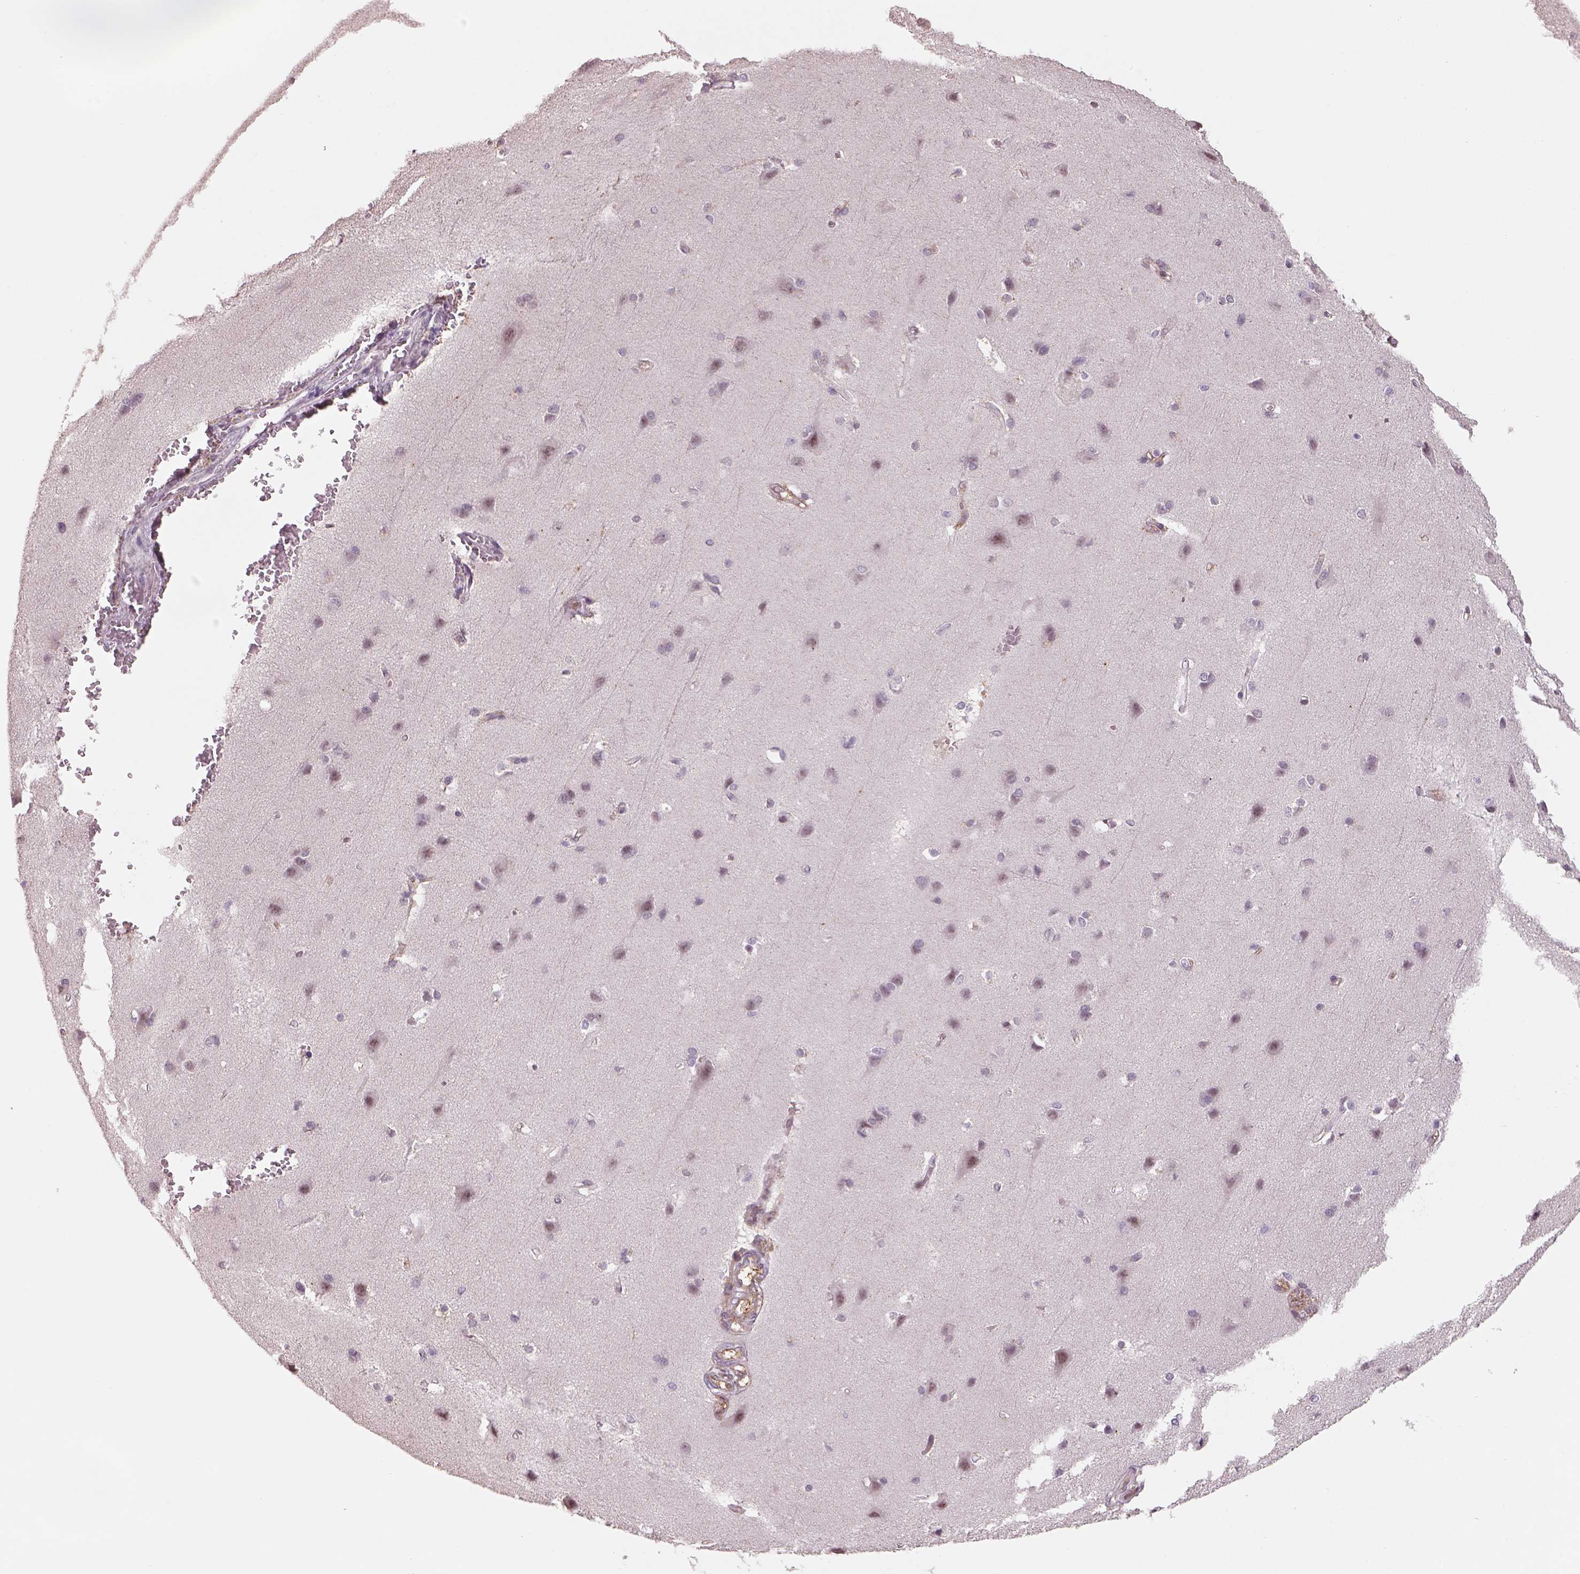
{"staining": {"intensity": "negative", "quantity": "none", "location": "none"}, "tissue": "cerebral cortex", "cell_type": "Endothelial cells", "image_type": "normal", "snomed": [{"axis": "morphology", "description": "Normal tissue, NOS"}, {"axis": "topography", "description": "Cerebral cortex"}], "caption": "Immunohistochemistry (IHC) photomicrograph of unremarkable cerebral cortex: cerebral cortex stained with DAB reveals no significant protein positivity in endothelial cells. (DAB immunohistochemistry (IHC) visualized using brightfield microscopy, high magnification).", "gene": "NAT8B", "patient": {"sex": "male", "age": 37}}